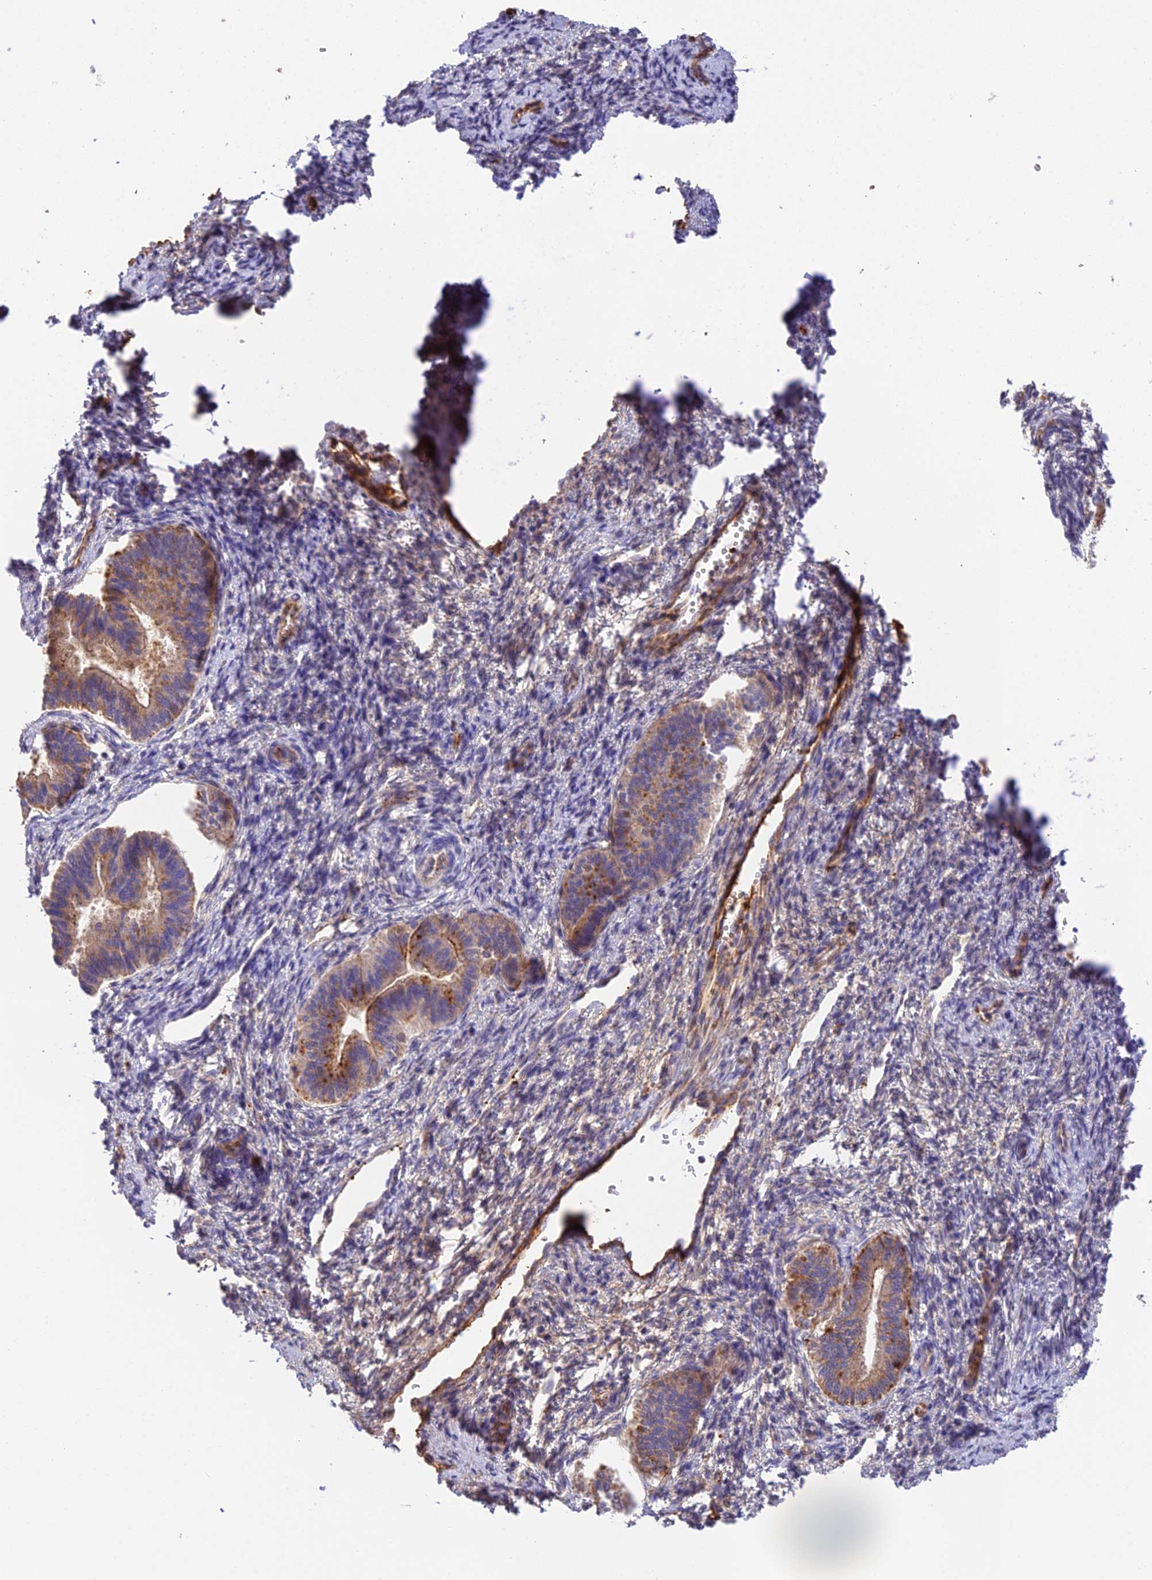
{"staining": {"intensity": "negative", "quantity": "none", "location": "none"}, "tissue": "endometrium", "cell_type": "Cells in endometrial stroma", "image_type": "normal", "snomed": [{"axis": "morphology", "description": "Normal tissue, NOS"}, {"axis": "topography", "description": "Endometrium"}], "caption": "Normal endometrium was stained to show a protein in brown. There is no significant expression in cells in endometrial stroma. (DAB (3,3'-diaminobenzidine) immunohistochemistry (IHC) visualized using brightfield microscopy, high magnification).", "gene": "HDHD2", "patient": {"sex": "female", "age": 25}}